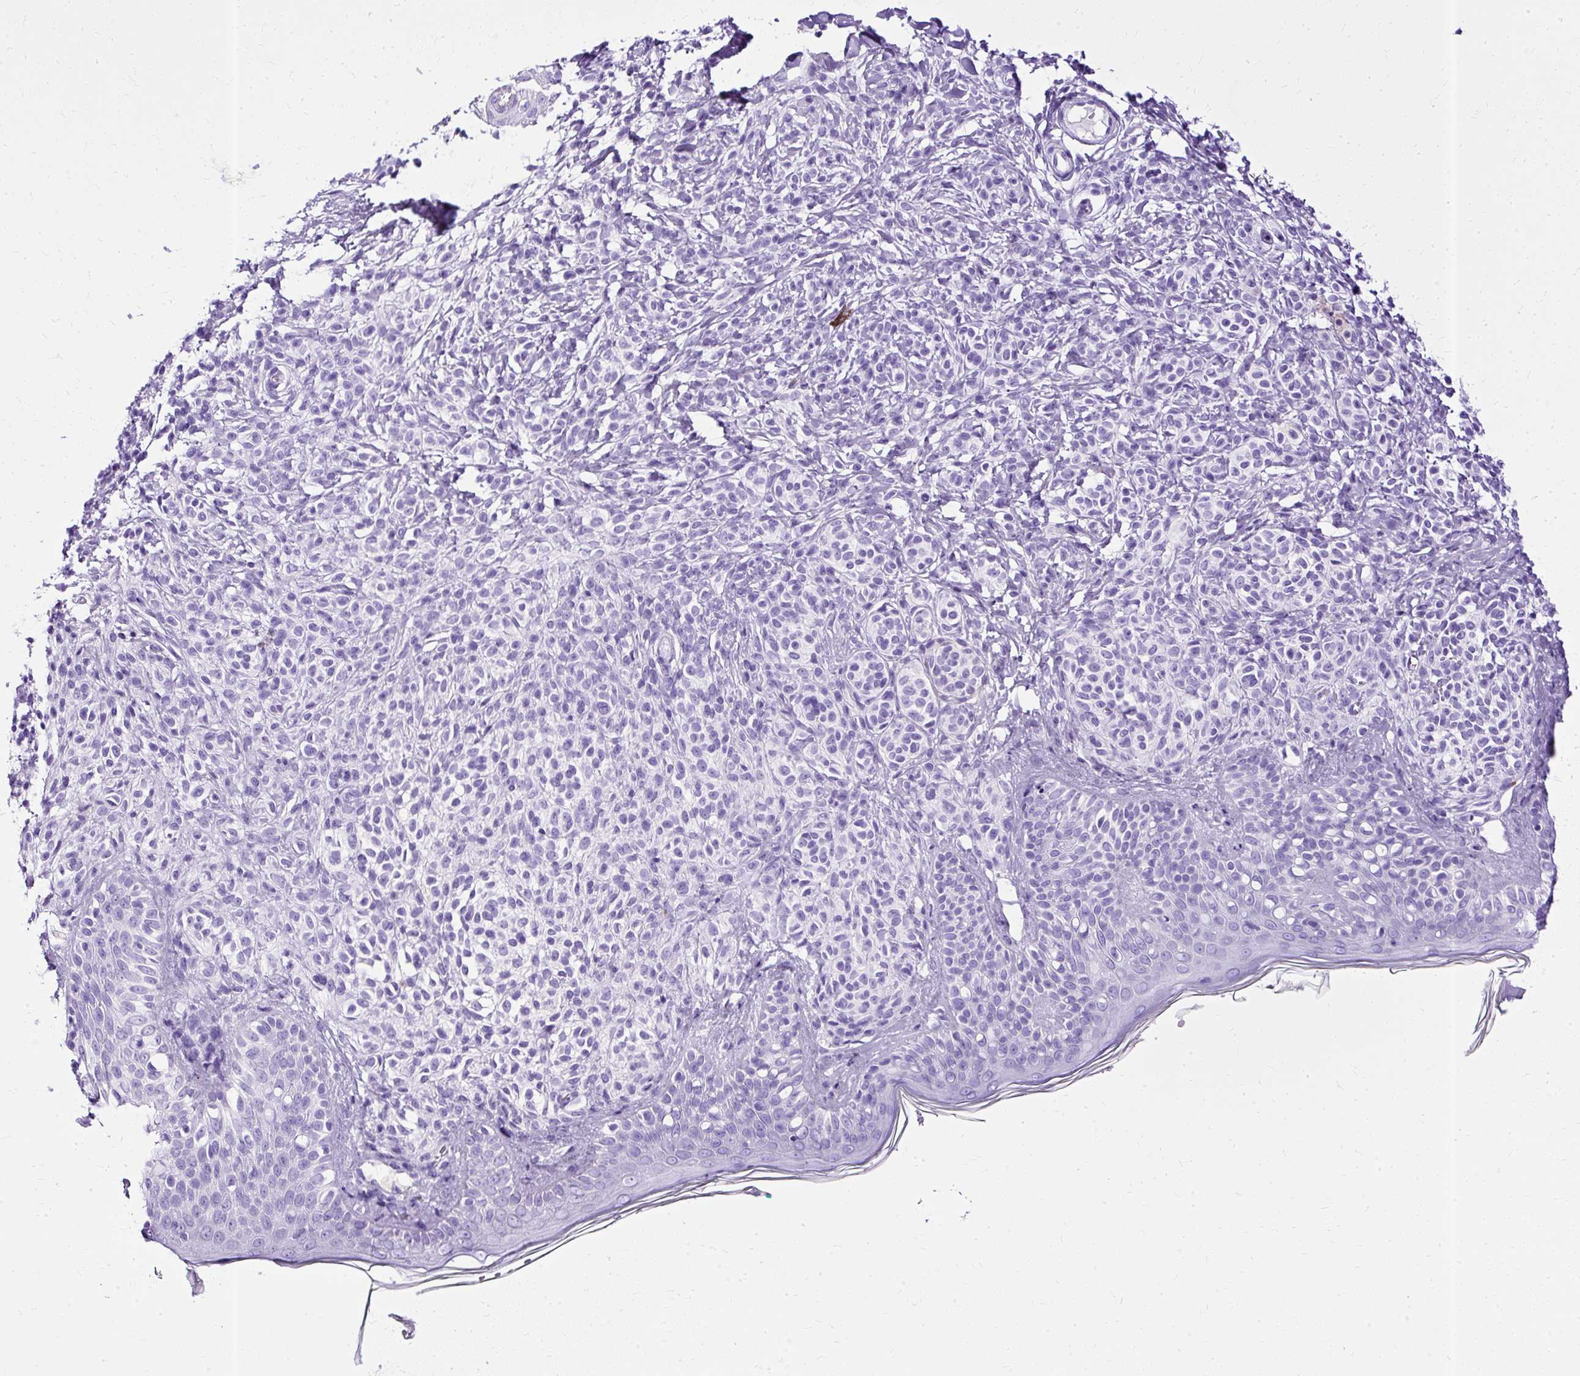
{"staining": {"intensity": "negative", "quantity": "none", "location": "none"}, "tissue": "skin", "cell_type": "Fibroblasts", "image_type": "normal", "snomed": [{"axis": "morphology", "description": "Normal tissue, NOS"}, {"axis": "topography", "description": "Skin"}], "caption": "DAB immunohistochemical staining of unremarkable human skin reveals no significant staining in fibroblasts. Brightfield microscopy of IHC stained with DAB (brown) and hematoxylin (blue), captured at high magnification.", "gene": "SLC8A2", "patient": {"sex": "male", "age": 16}}